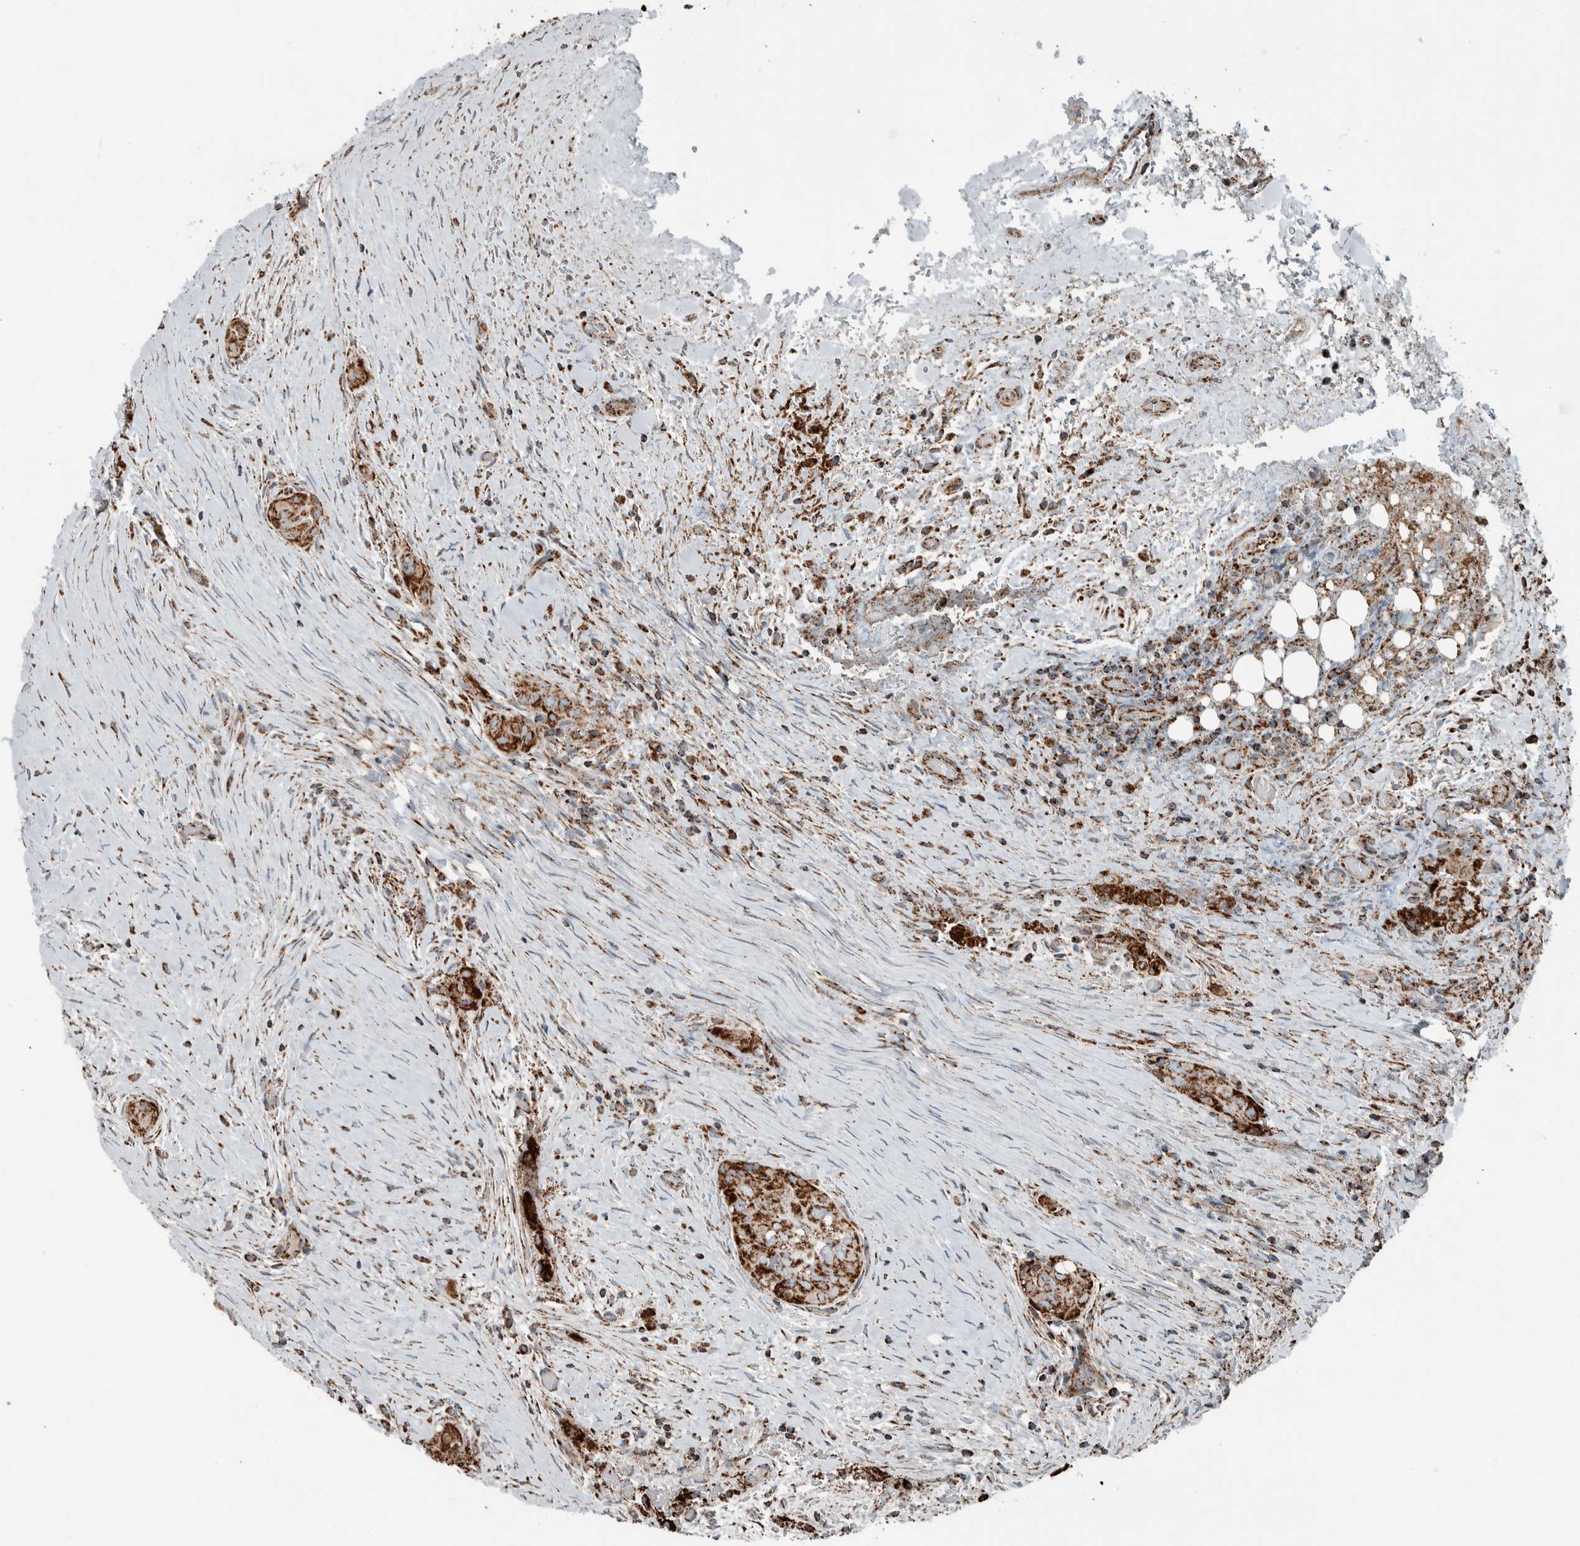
{"staining": {"intensity": "strong", "quantity": ">75%", "location": "cytoplasmic/membranous"}, "tissue": "thyroid cancer", "cell_type": "Tumor cells", "image_type": "cancer", "snomed": [{"axis": "morphology", "description": "Papillary adenocarcinoma, NOS"}, {"axis": "topography", "description": "Thyroid gland"}], "caption": "A high-resolution photomicrograph shows immunohistochemistry staining of papillary adenocarcinoma (thyroid), which demonstrates strong cytoplasmic/membranous positivity in about >75% of tumor cells. (DAB (3,3'-diaminobenzidine) = brown stain, brightfield microscopy at high magnification).", "gene": "CNTROB", "patient": {"sex": "female", "age": 59}}